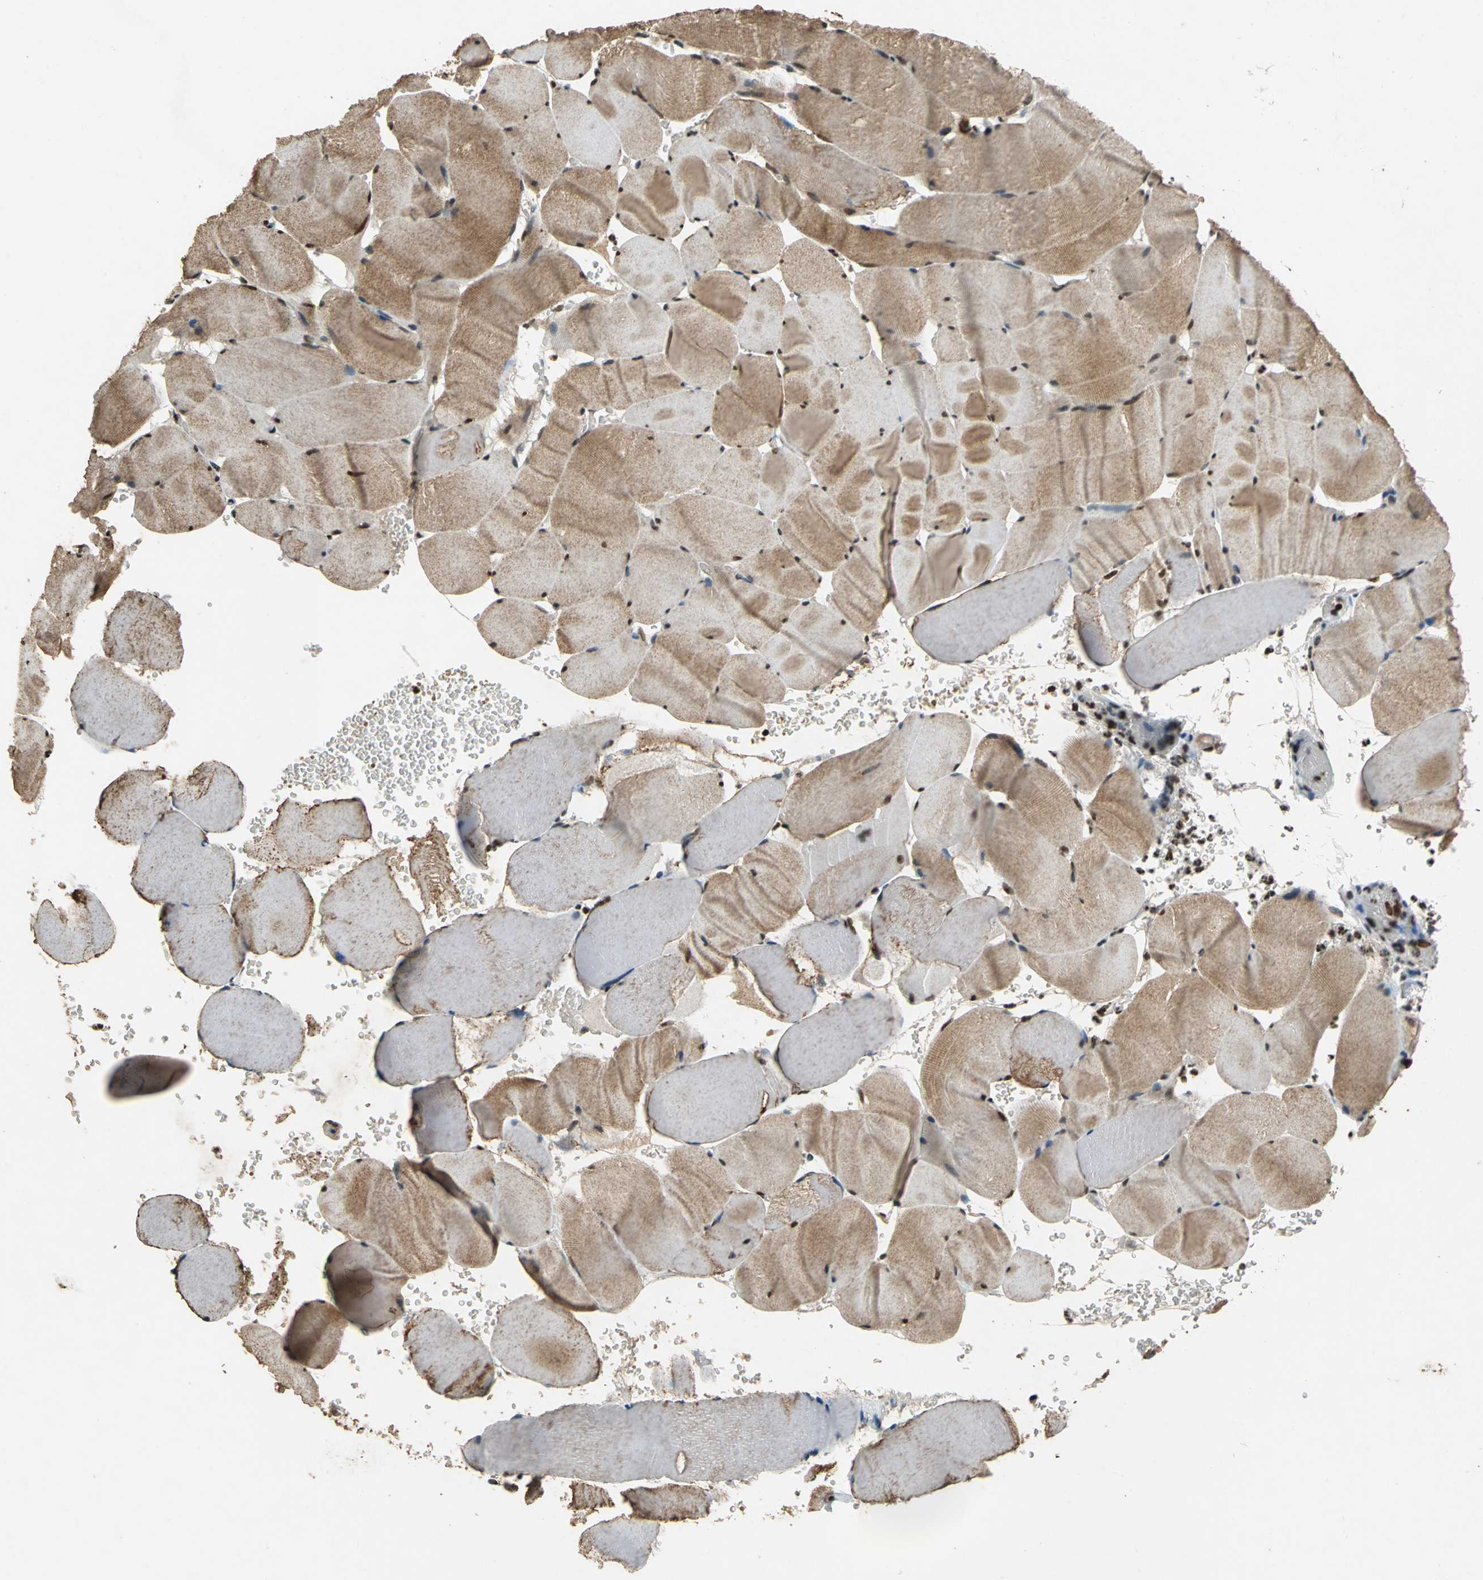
{"staining": {"intensity": "moderate", "quantity": ">75%", "location": "cytoplasmic/membranous,nuclear"}, "tissue": "skeletal muscle", "cell_type": "Myocytes", "image_type": "normal", "snomed": [{"axis": "morphology", "description": "Normal tissue, NOS"}, {"axis": "topography", "description": "Skeletal muscle"}], "caption": "This histopathology image demonstrates unremarkable skeletal muscle stained with IHC to label a protein in brown. The cytoplasmic/membranous,nuclear of myocytes show moderate positivity for the protein. Nuclei are counter-stained blue.", "gene": "MTA2", "patient": {"sex": "male", "age": 62}}